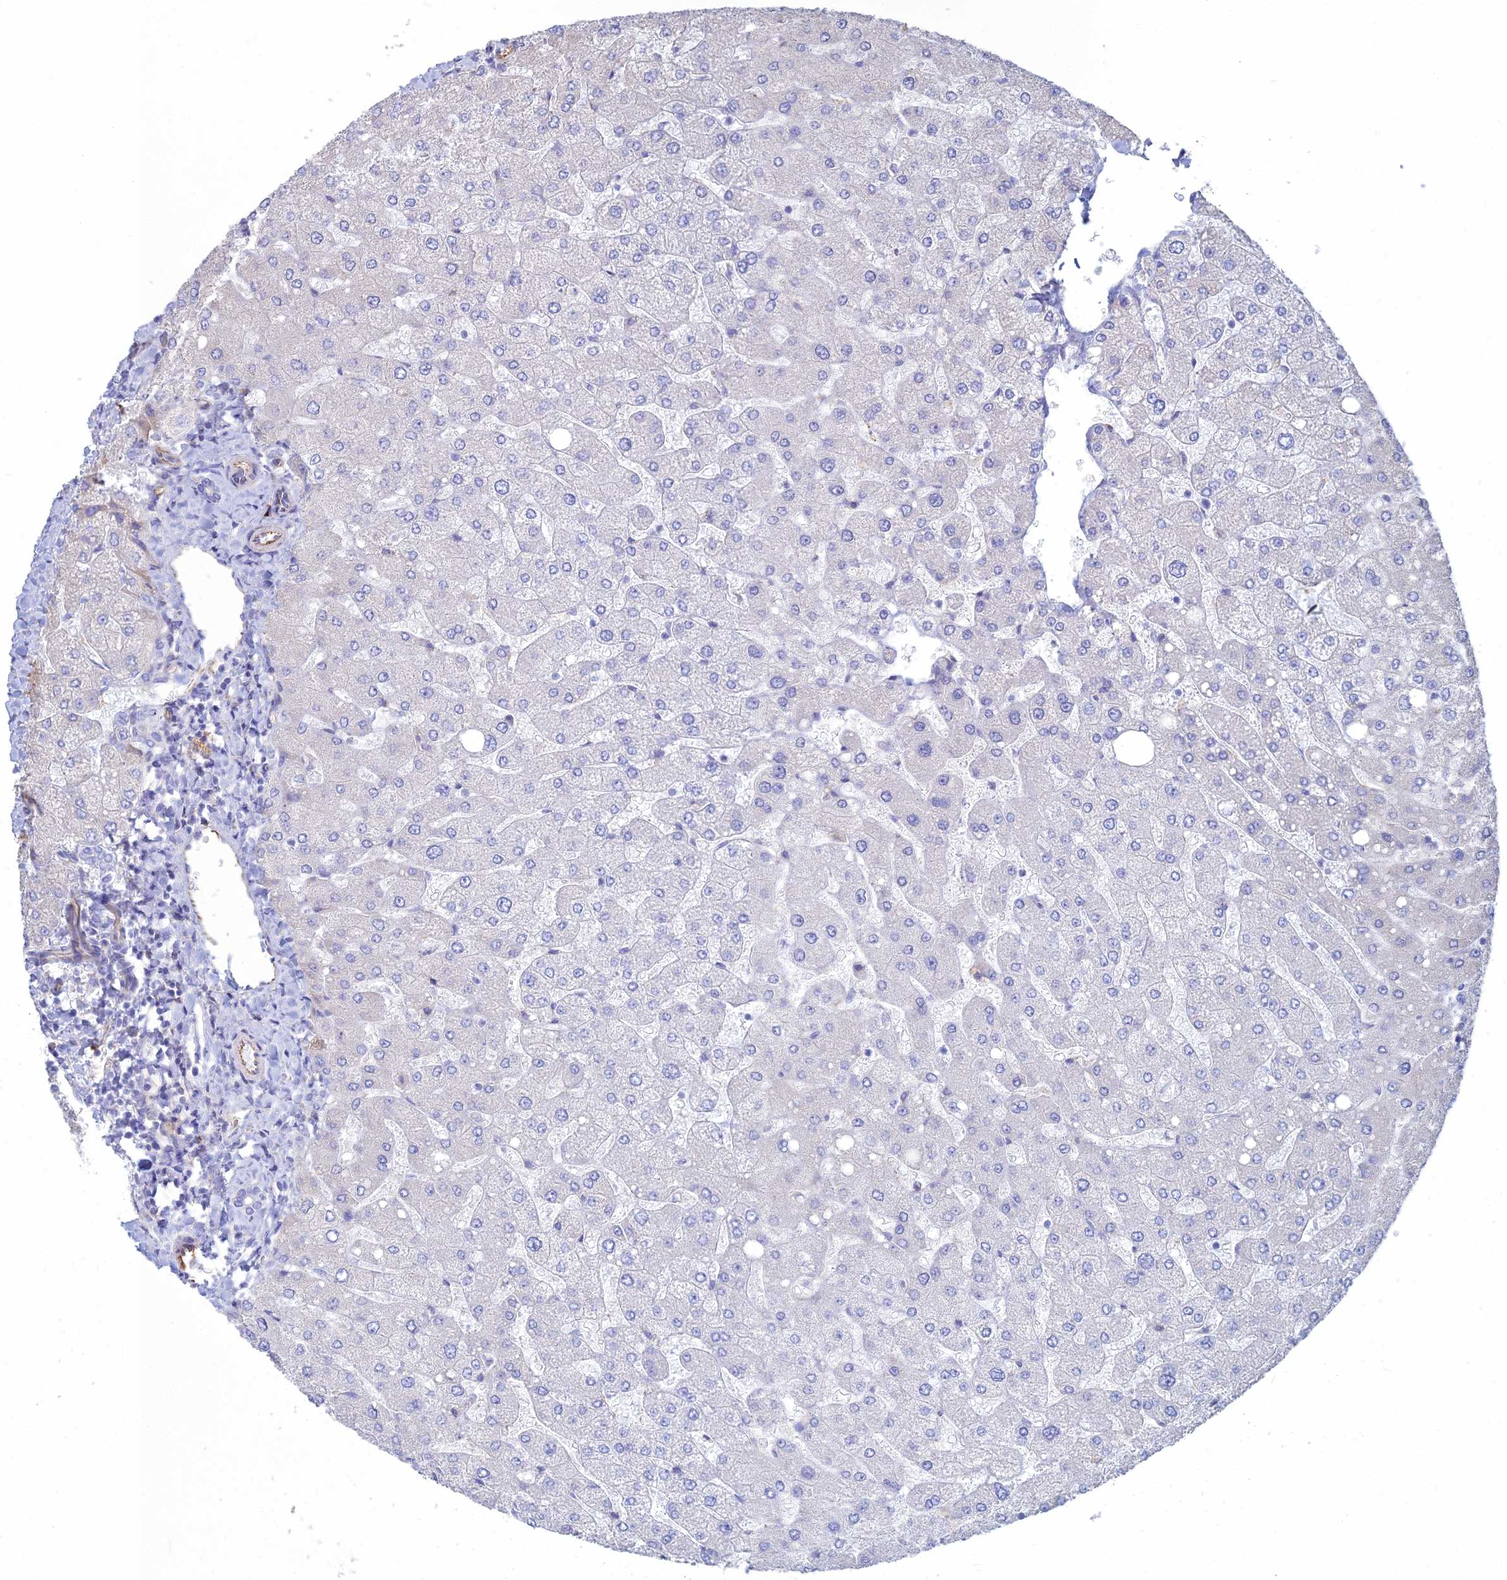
{"staining": {"intensity": "negative", "quantity": "none", "location": "none"}, "tissue": "liver", "cell_type": "Cholangiocytes", "image_type": "normal", "snomed": [{"axis": "morphology", "description": "Normal tissue, NOS"}, {"axis": "topography", "description": "Liver"}], "caption": "The image shows no staining of cholangiocytes in normal liver.", "gene": "CLVS2", "patient": {"sex": "male", "age": 55}}